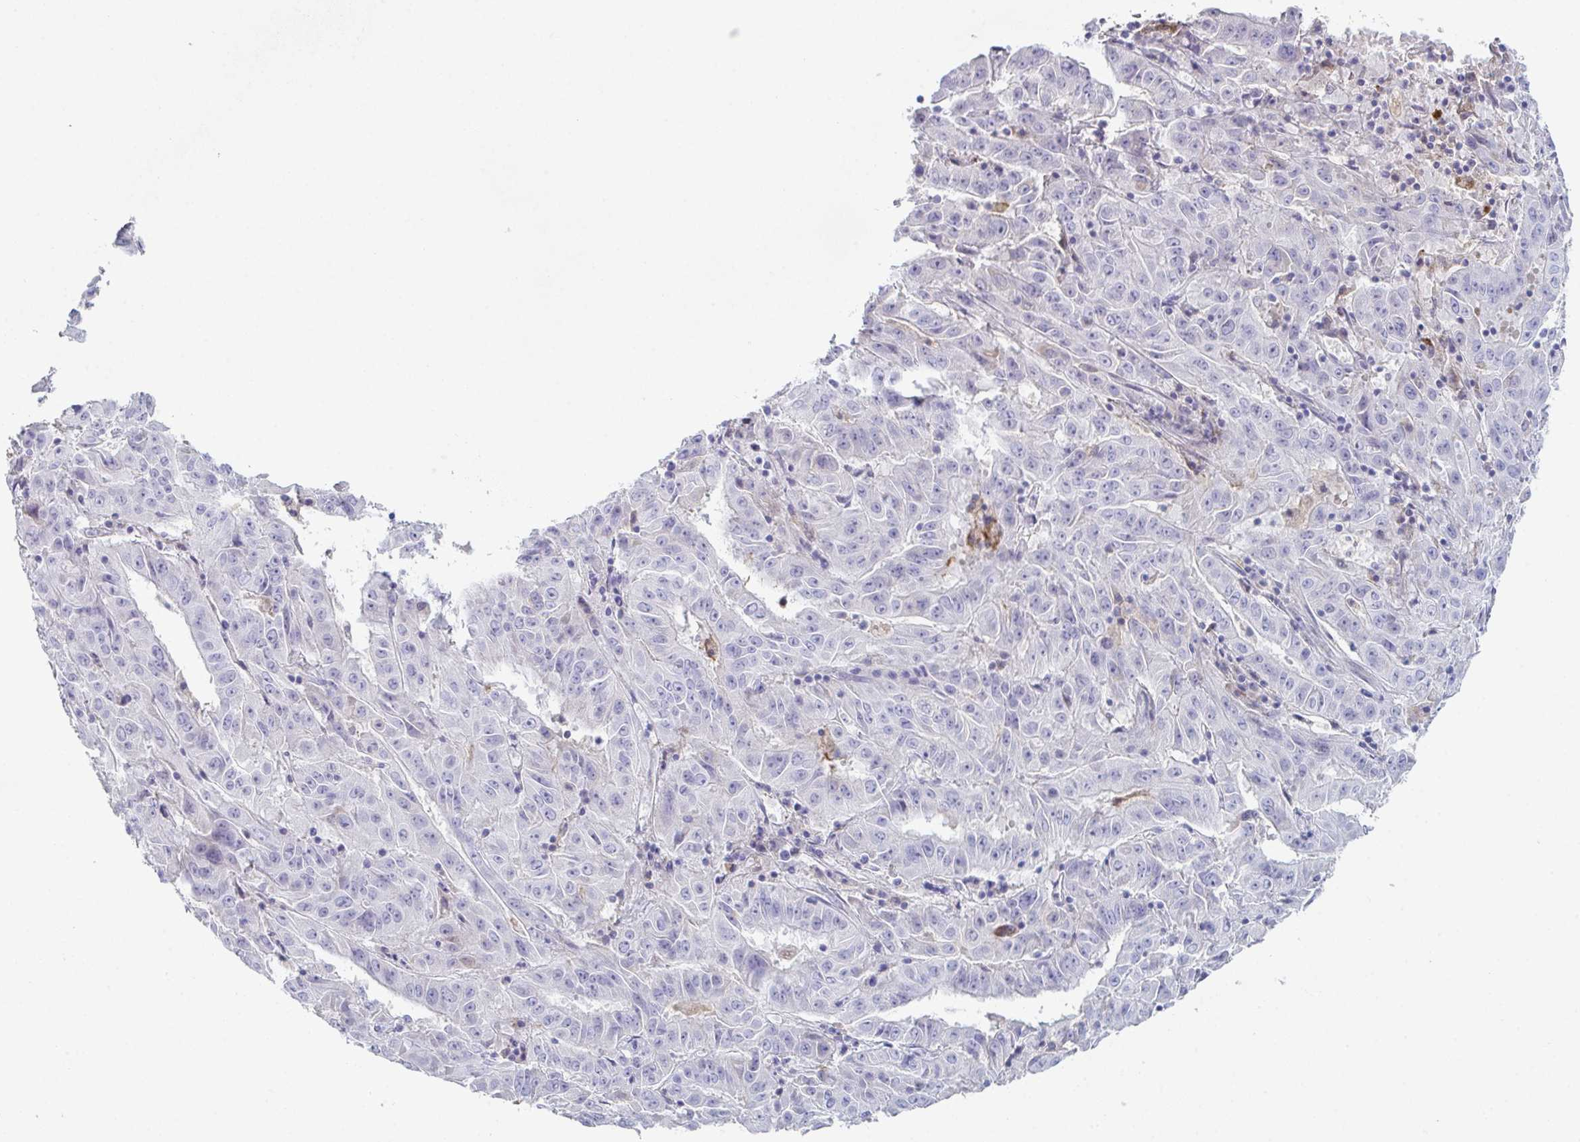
{"staining": {"intensity": "negative", "quantity": "none", "location": "none"}, "tissue": "pancreatic cancer", "cell_type": "Tumor cells", "image_type": "cancer", "snomed": [{"axis": "morphology", "description": "Adenocarcinoma, NOS"}, {"axis": "topography", "description": "Pancreas"}], "caption": "Pancreatic cancer was stained to show a protein in brown. There is no significant expression in tumor cells.", "gene": "ADAM21", "patient": {"sex": "male", "age": 63}}